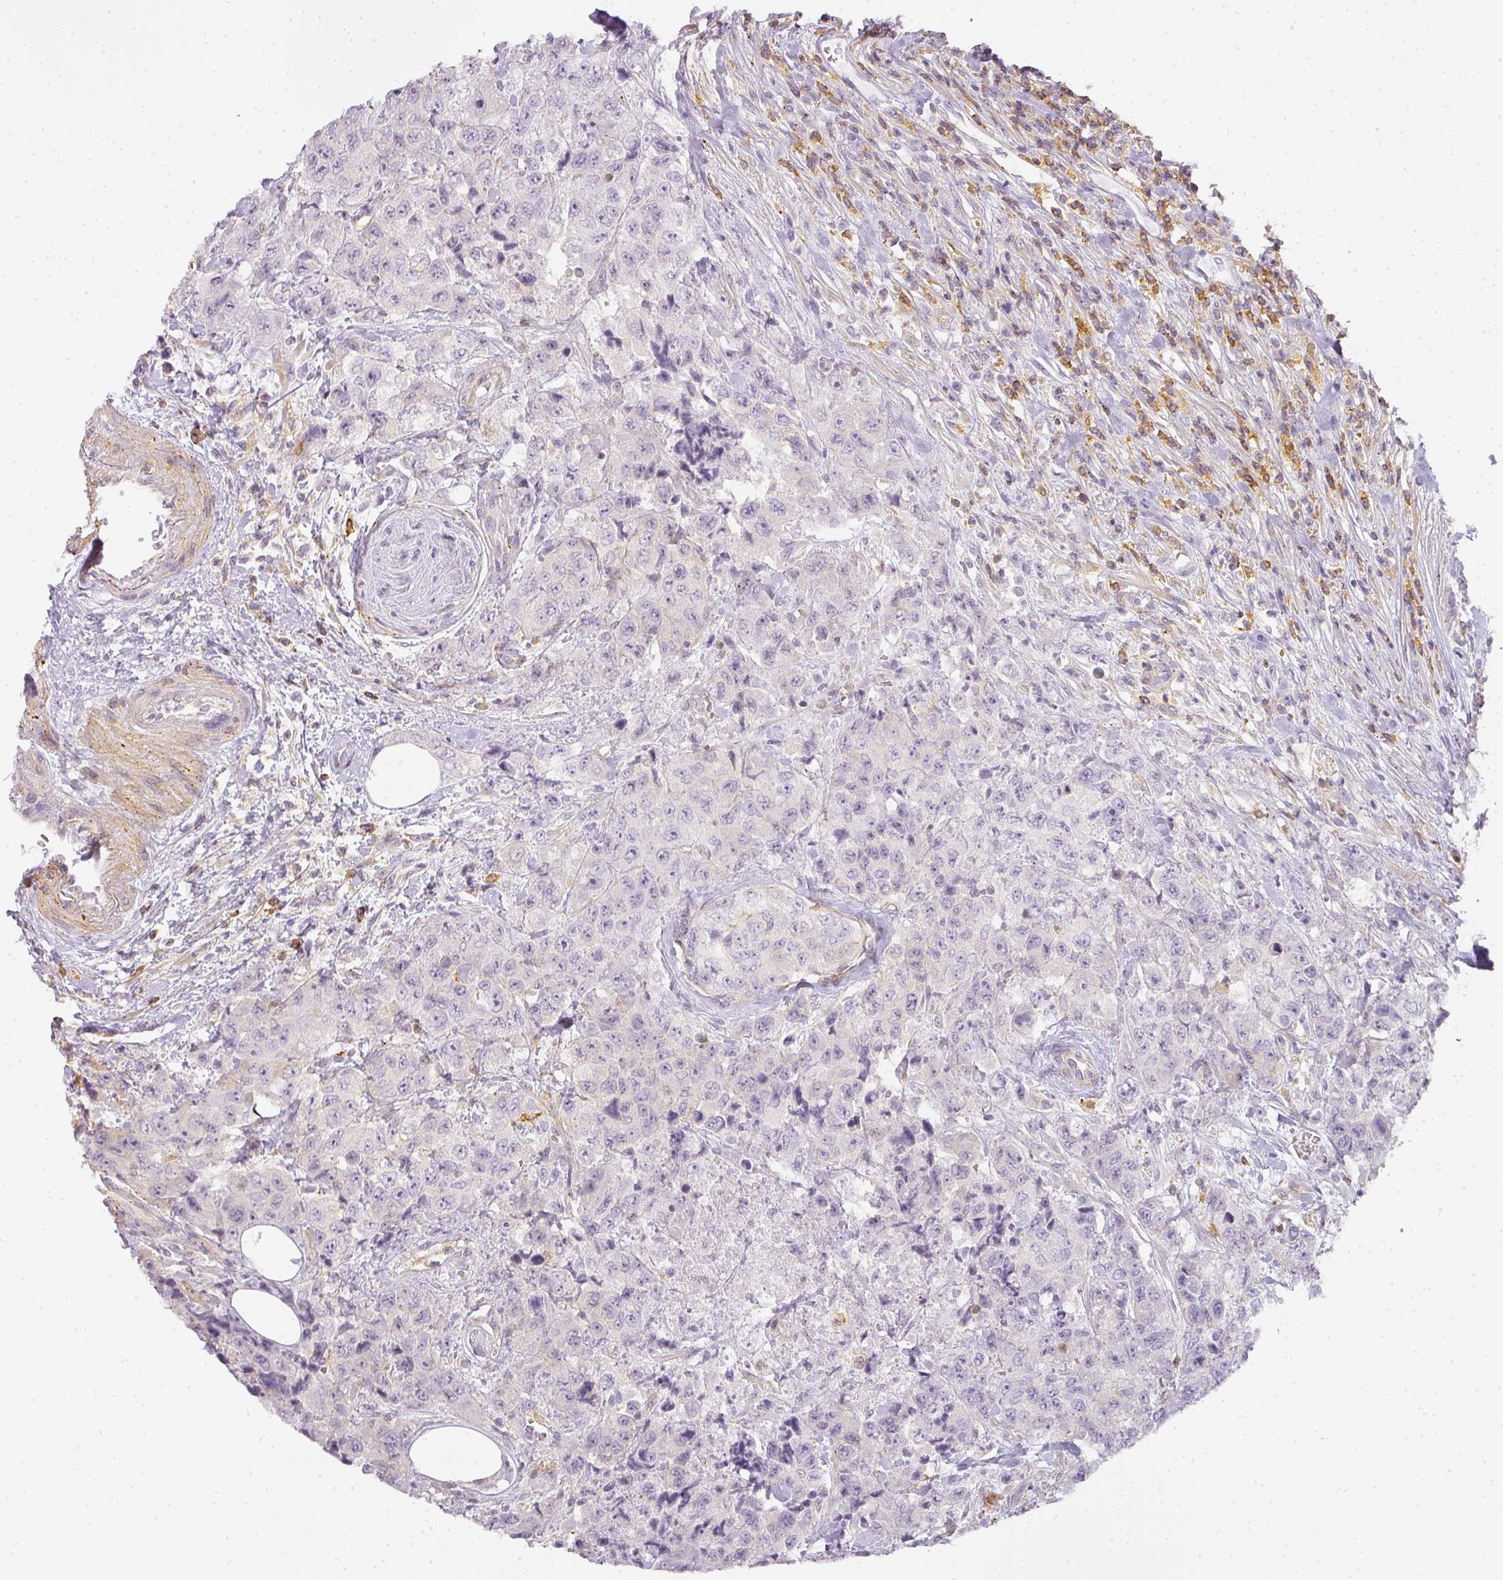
{"staining": {"intensity": "negative", "quantity": "none", "location": "none"}, "tissue": "urothelial cancer", "cell_type": "Tumor cells", "image_type": "cancer", "snomed": [{"axis": "morphology", "description": "Urothelial carcinoma, High grade"}, {"axis": "topography", "description": "Urinary bladder"}], "caption": "This micrograph is of high-grade urothelial carcinoma stained with immunohistochemistry to label a protein in brown with the nuclei are counter-stained blue. There is no staining in tumor cells. (DAB (3,3'-diaminobenzidine) IHC with hematoxylin counter stain).", "gene": "TMEM42", "patient": {"sex": "female", "age": 78}}